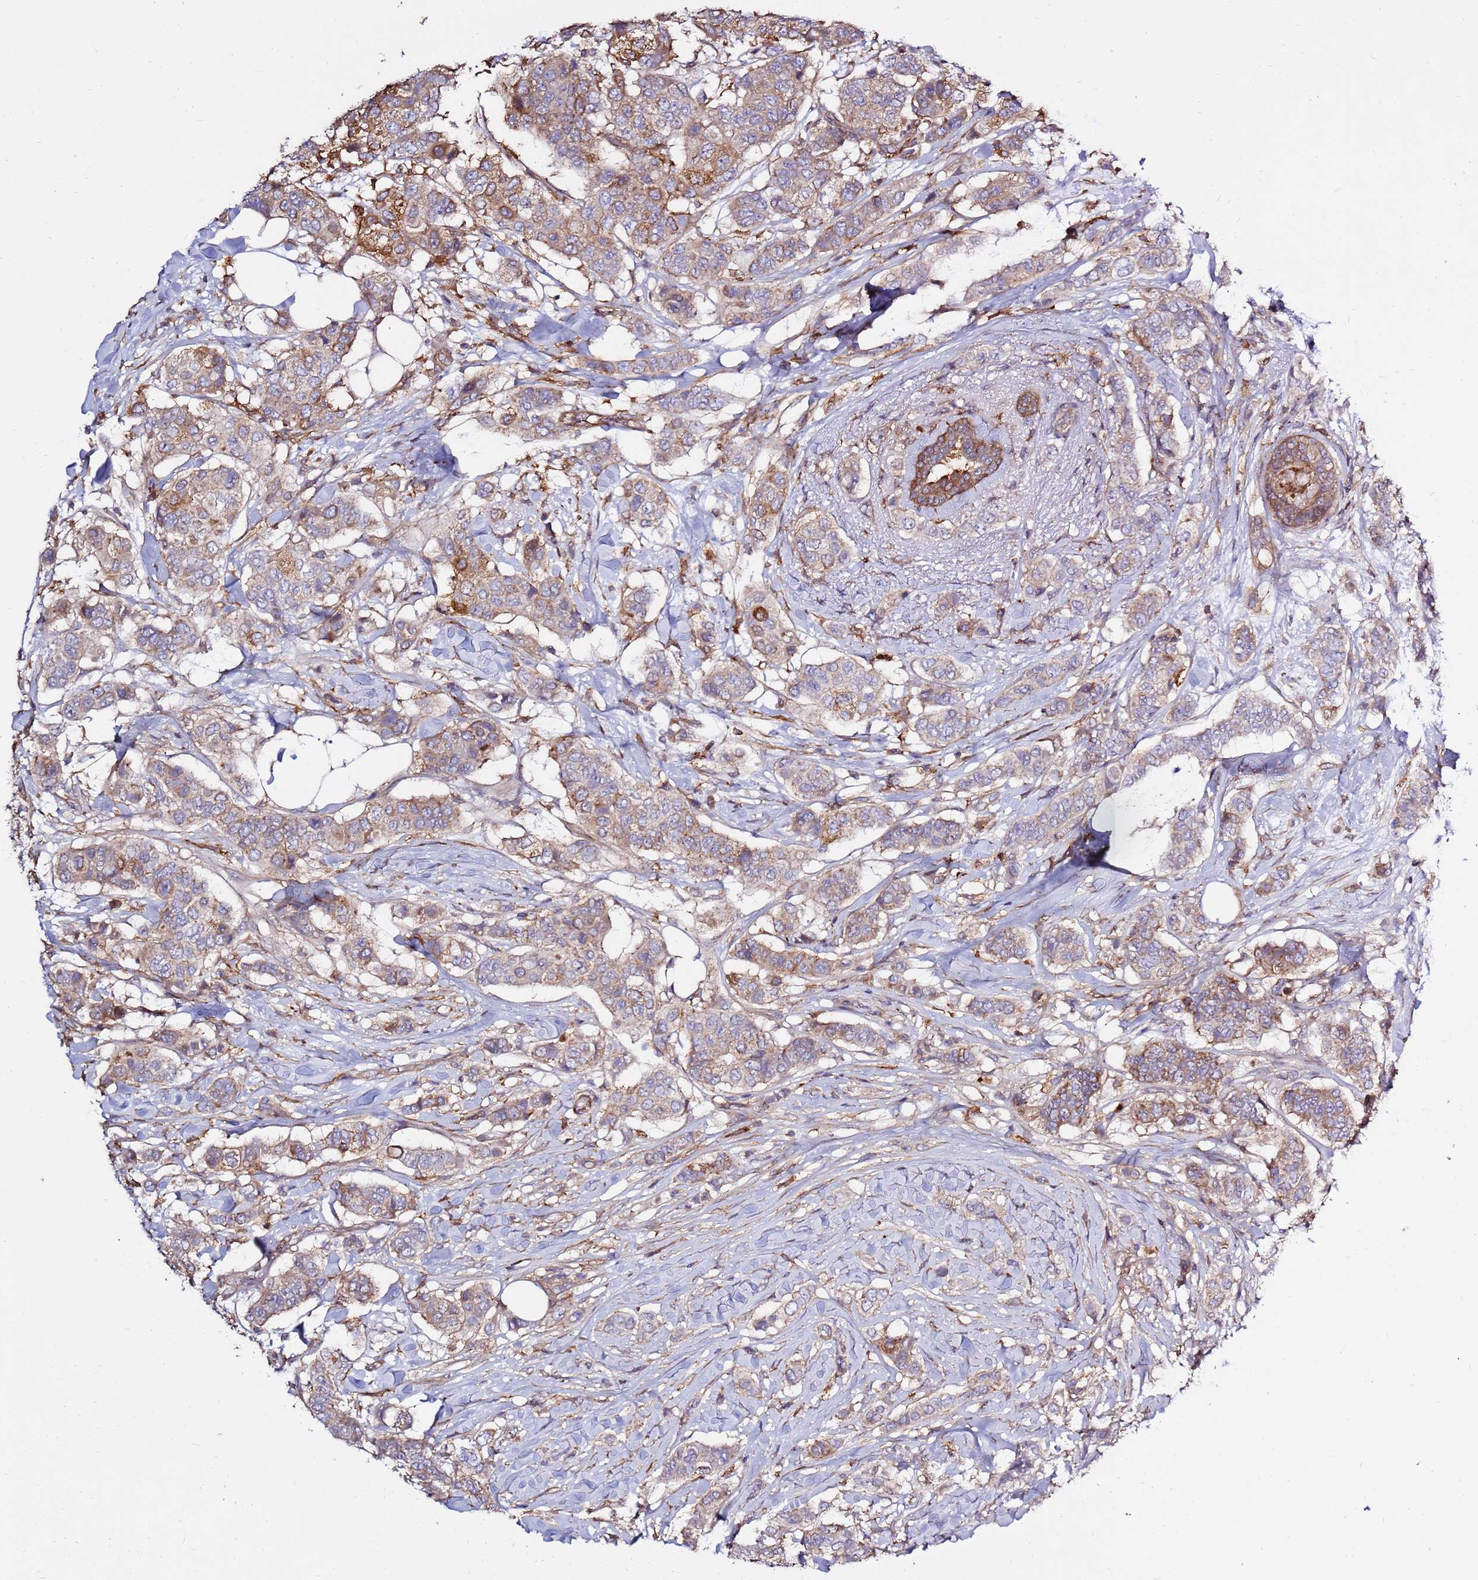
{"staining": {"intensity": "moderate", "quantity": "<25%", "location": "cytoplasmic/membranous"}, "tissue": "breast cancer", "cell_type": "Tumor cells", "image_type": "cancer", "snomed": [{"axis": "morphology", "description": "Lobular carcinoma"}, {"axis": "topography", "description": "Breast"}], "caption": "Breast lobular carcinoma tissue exhibits moderate cytoplasmic/membranous expression in approximately <25% of tumor cells", "gene": "EVA1B", "patient": {"sex": "female", "age": 51}}